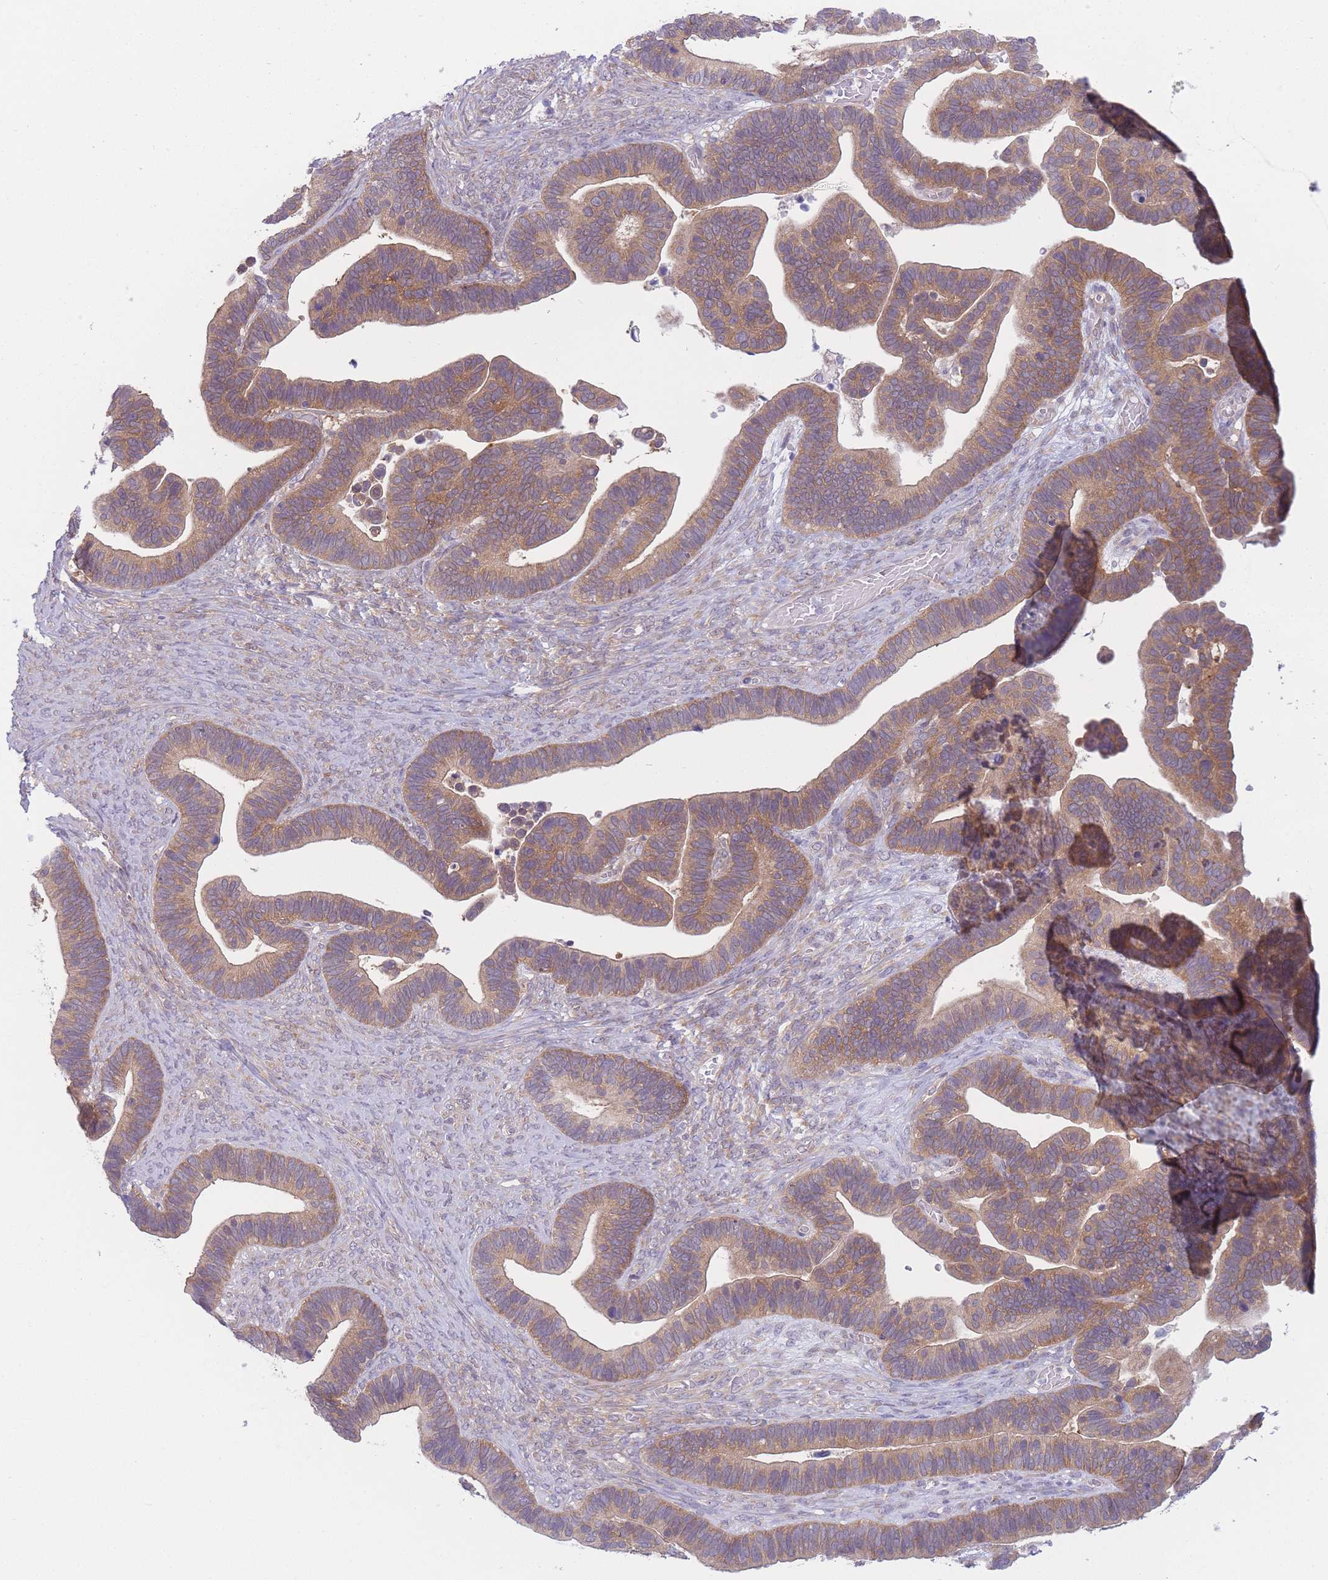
{"staining": {"intensity": "moderate", "quantity": ">75%", "location": "cytoplasmic/membranous"}, "tissue": "ovarian cancer", "cell_type": "Tumor cells", "image_type": "cancer", "snomed": [{"axis": "morphology", "description": "Cystadenocarcinoma, serous, NOS"}, {"axis": "topography", "description": "Ovary"}], "caption": "An image showing moderate cytoplasmic/membranous positivity in about >75% of tumor cells in ovarian cancer, as visualized by brown immunohistochemical staining.", "gene": "PFDN6", "patient": {"sex": "female", "age": 56}}